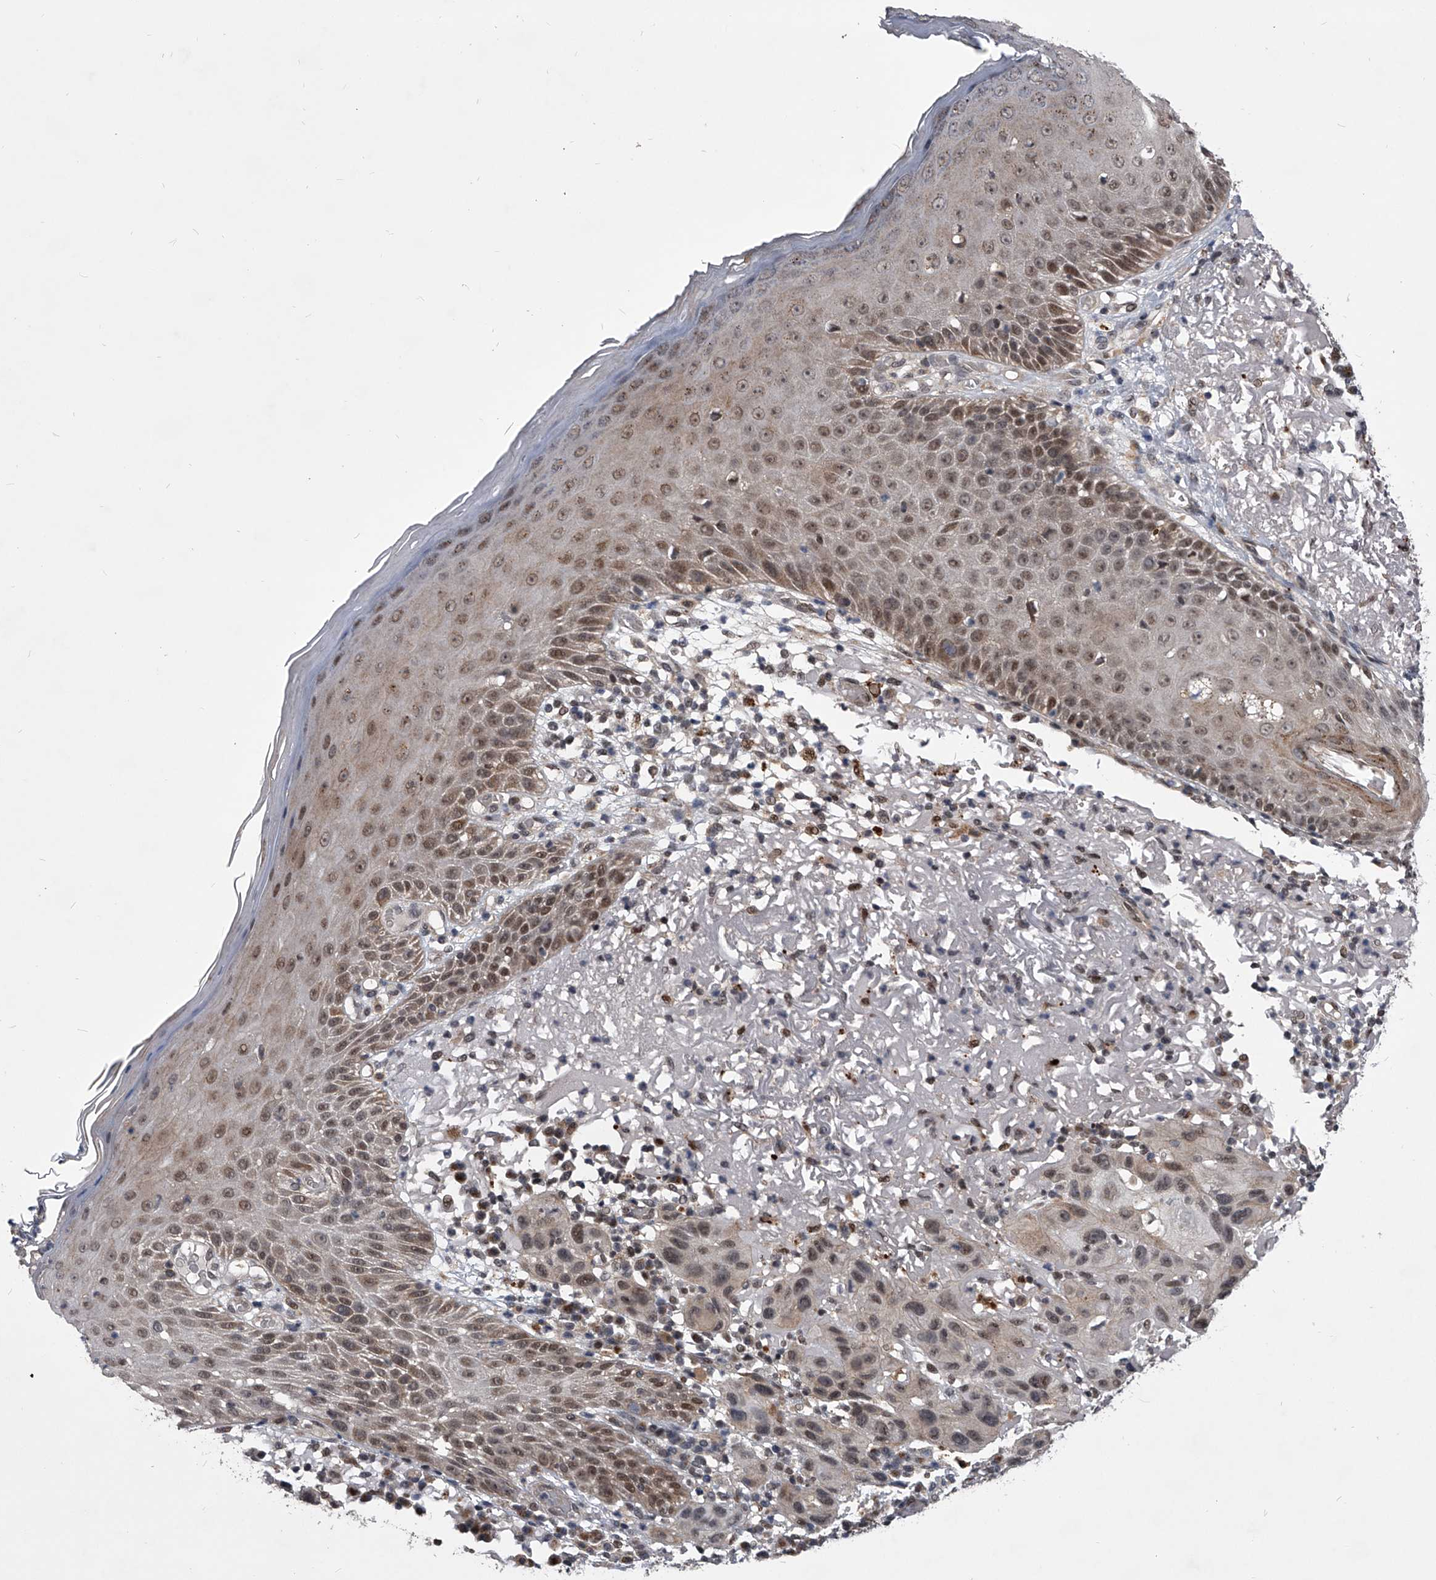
{"staining": {"intensity": "weak", "quantity": "25%-75%", "location": "cytoplasmic/membranous,nuclear"}, "tissue": "skin cancer", "cell_type": "Tumor cells", "image_type": "cancer", "snomed": [{"axis": "morphology", "description": "Normal tissue, NOS"}, {"axis": "morphology", "description": "Squamous cell carcinoma, NOS"}, {"axis": "topography", "description": "Skin"}], "caption": "Immunohistochemical staining of squamous cell carcinoma (skin) shows low levels of weak cytoplasmic/membranous and nuclear protein positivity in approximately 25%-75% of tumor cells.", "gene": "CMTR1", "patient": {"sex": "female", "age": 96}}